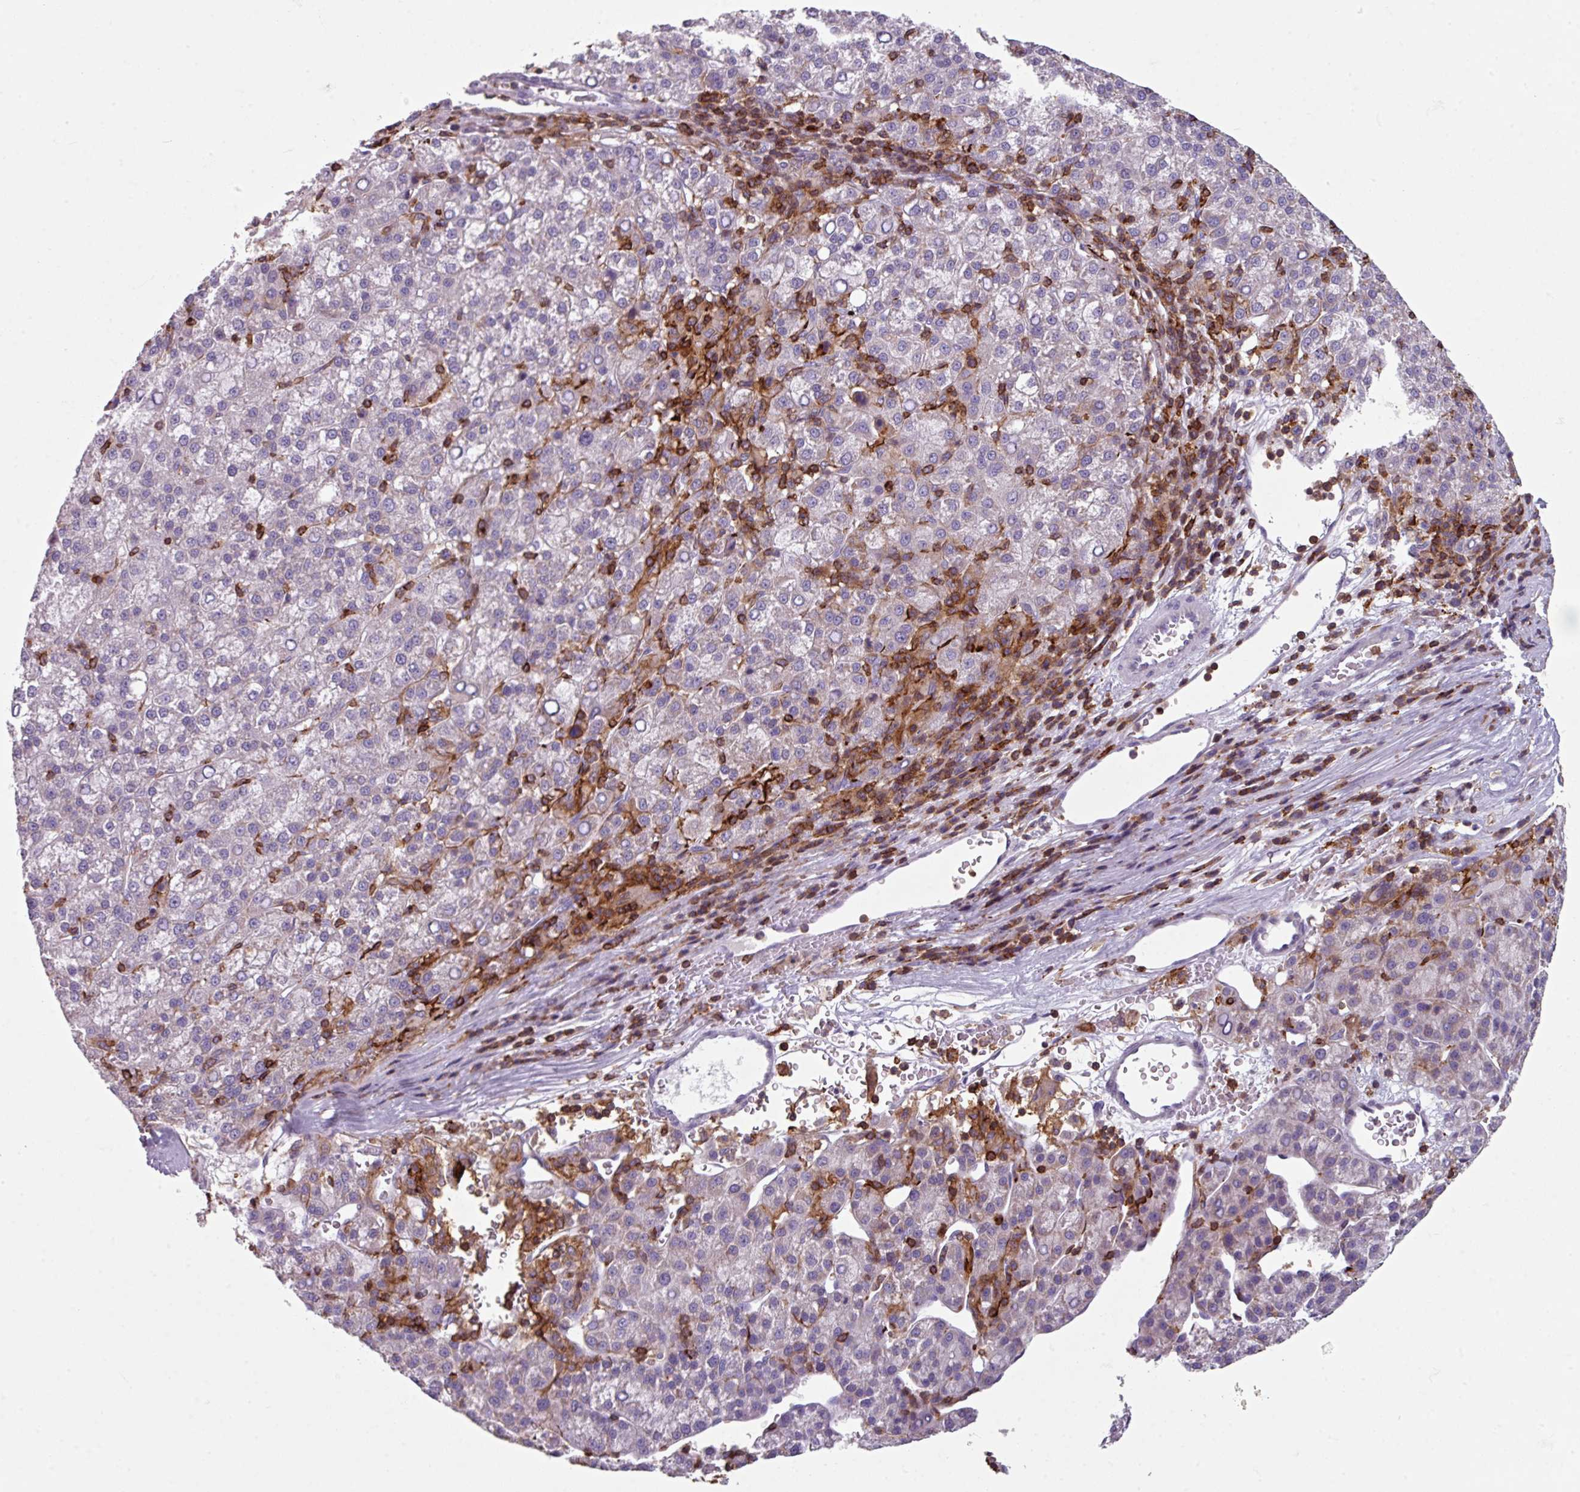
{"staining": {"intensity": "negative", "quantity": "none", "location": "none"}, "tissue": "liver cancer", "cell_type": "Tumor cells", "image_type": "cancer", "snomed": [{"axis": "morphology", "description": "Carcinoma, Hepatocellular, NOS"}, {"axis": "topography", "description": "Liver"}], "caption": "An immunohistochemistry (IHC) micrograph of liver hepatocellular carcinoma is shown. There is no staining in tumor cells of liver hepatocellular carcinoma. (DAB IHC, high magnification).", "gene": "NEDD9", "patient": {"sex": "female", "age": 58}}